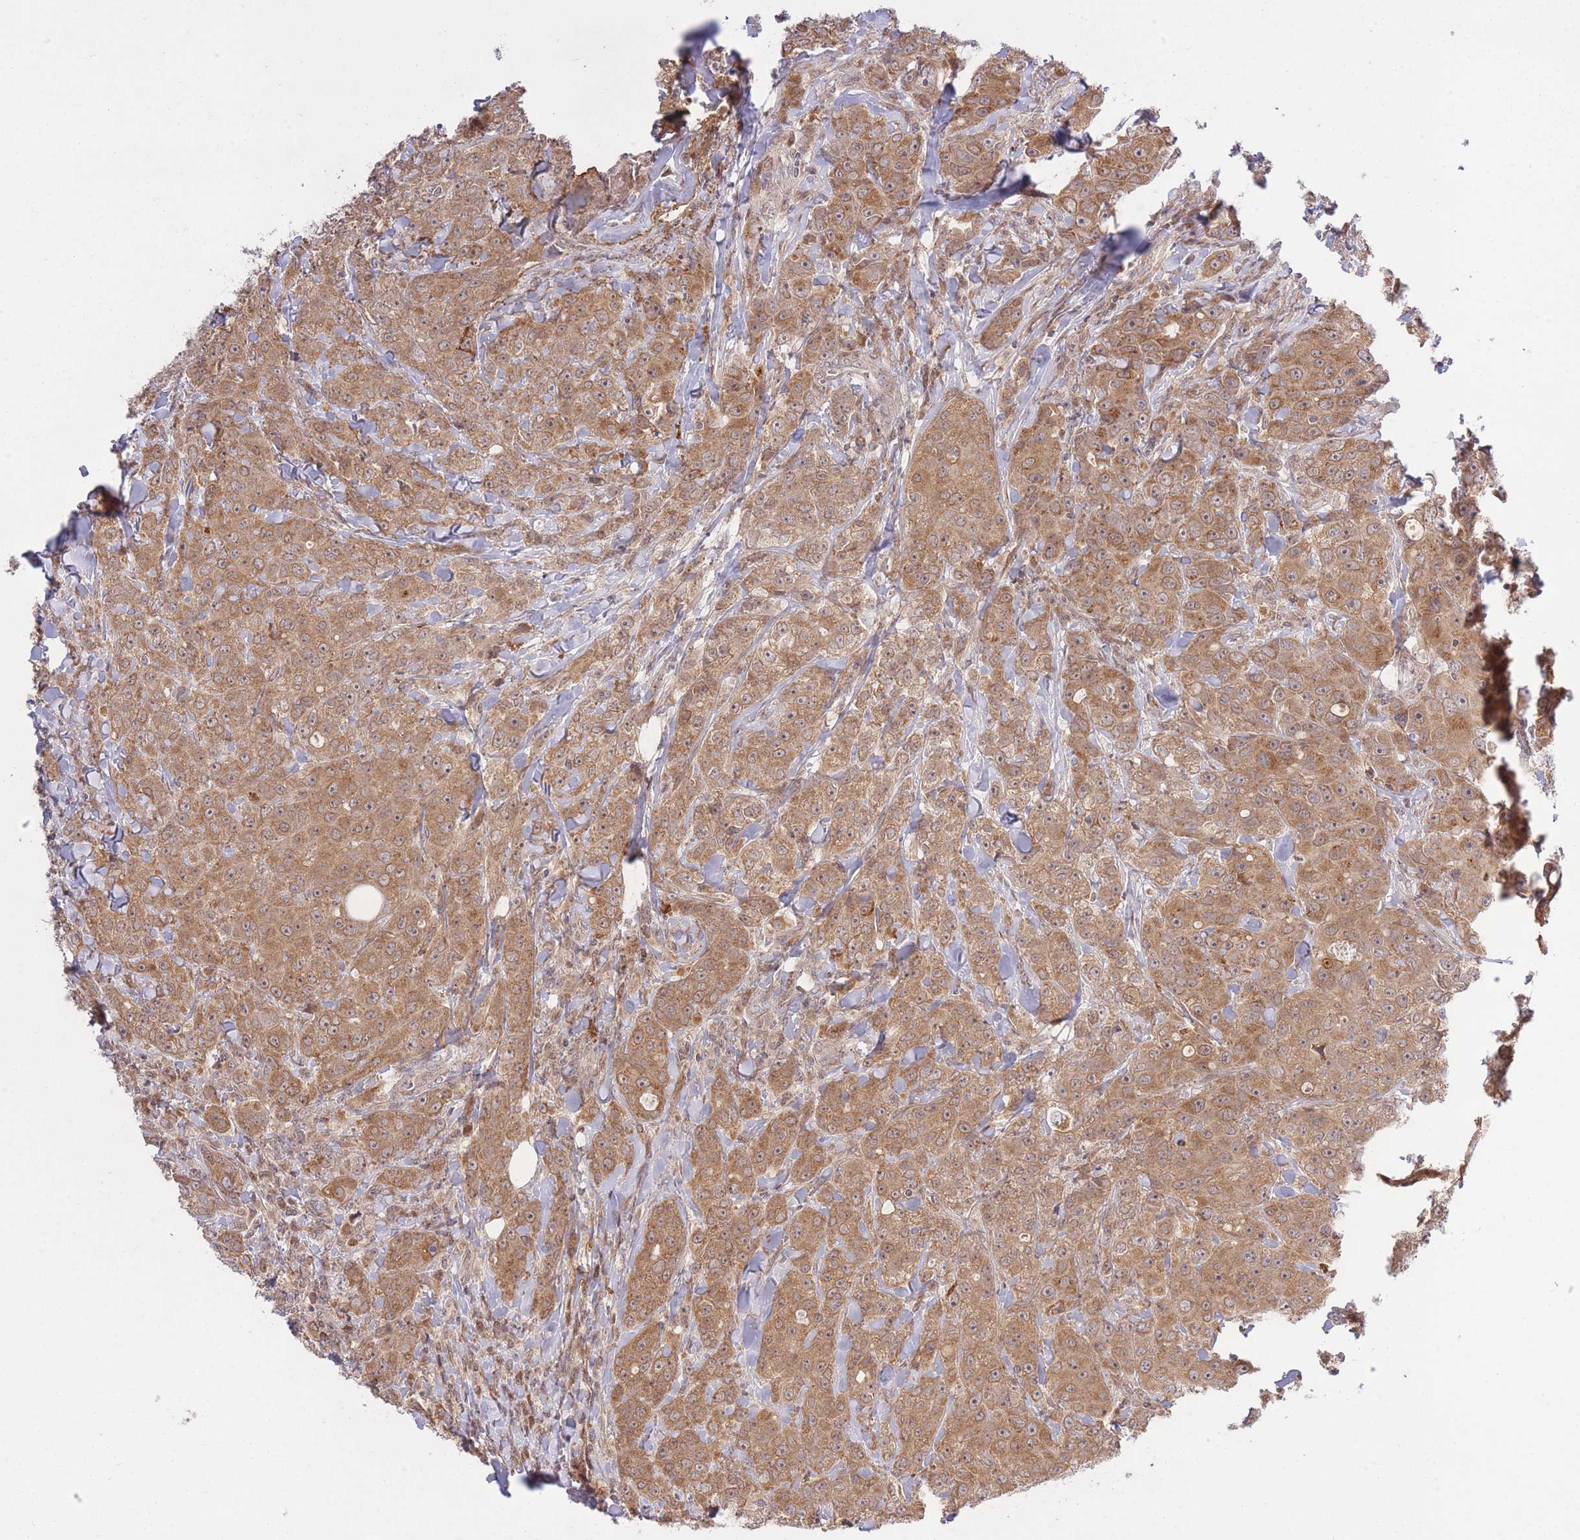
{"staining": {"intensity": "moderate", "quantity": ">75%", "location": "cytoplasmic/membranous"}, "tissue": "breast cancer", "cell_type": "Tumor cells", "image_type": "cancer", "snomed": [{"axis": "morphology", "description": "Duct carcinoma"}, {"axis": "topography", "description": "Breast"}], "caption": "Moderate cytoplasmic/membranous protein positivity is seen in about >75% of tumor cells in breast cancer.", "gene": "ZNF391", "patient": {"sex": "female", "age": 43}}